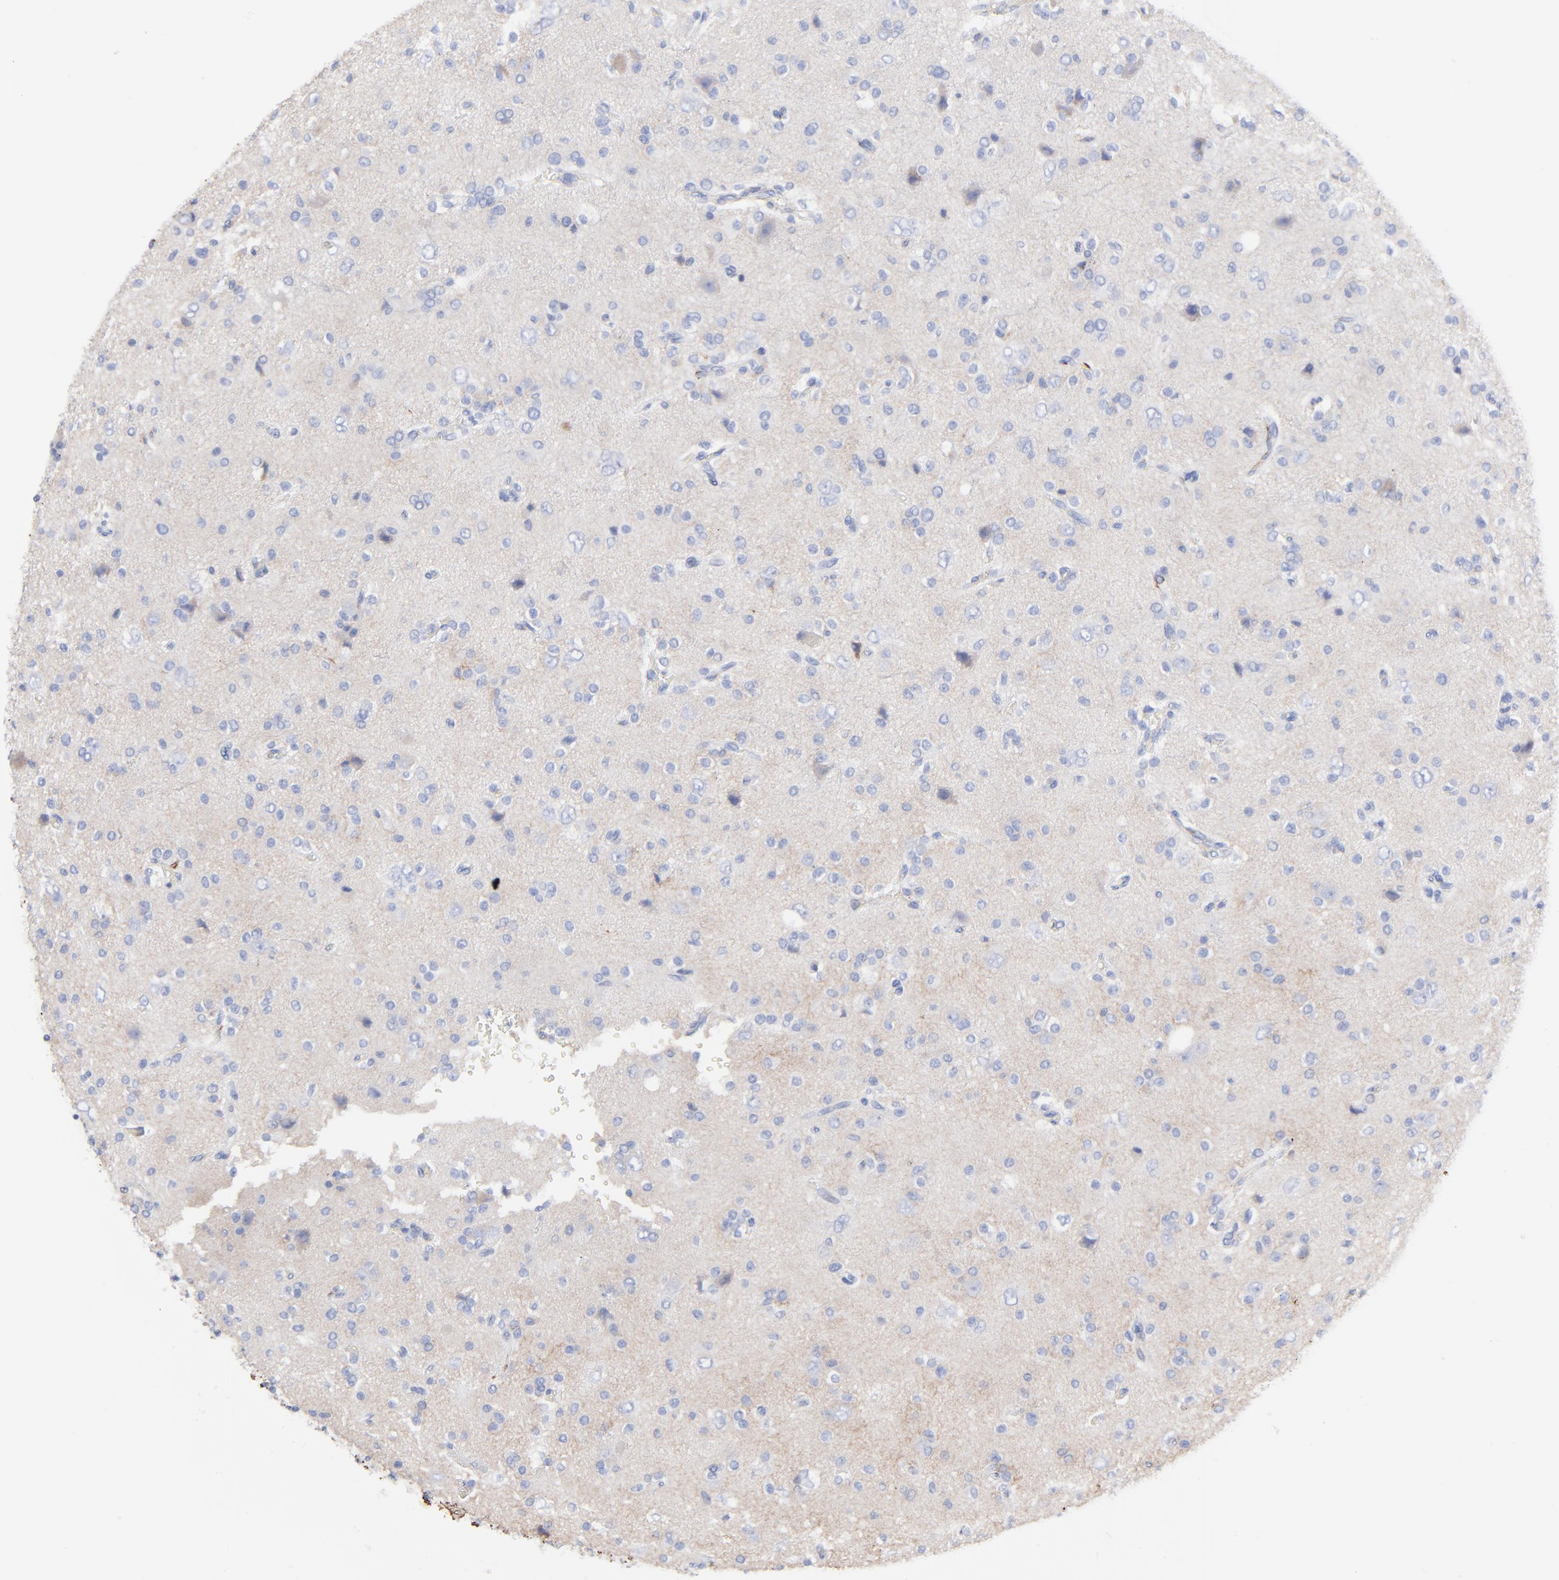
{"staining": {"intensity": "negative", "quantity": "none", "location": "none"}, "tissue": "glioma", "cell_type": "Tumor cells", "image_type": "cancer", "snomed": [{"axis": "morphology", "description": "Glioma, malignant, High grade"}, {"axis": "topography", "description": "Brain"}], "caption": "Immunohistochemistry (IHC) histopathology image of neoplastic tissue: human glioma stained with DAB shows no significant protein expression in tumor cells.", "gene": "FBLN2", "patient": {"sex": "male", "age": 47}}